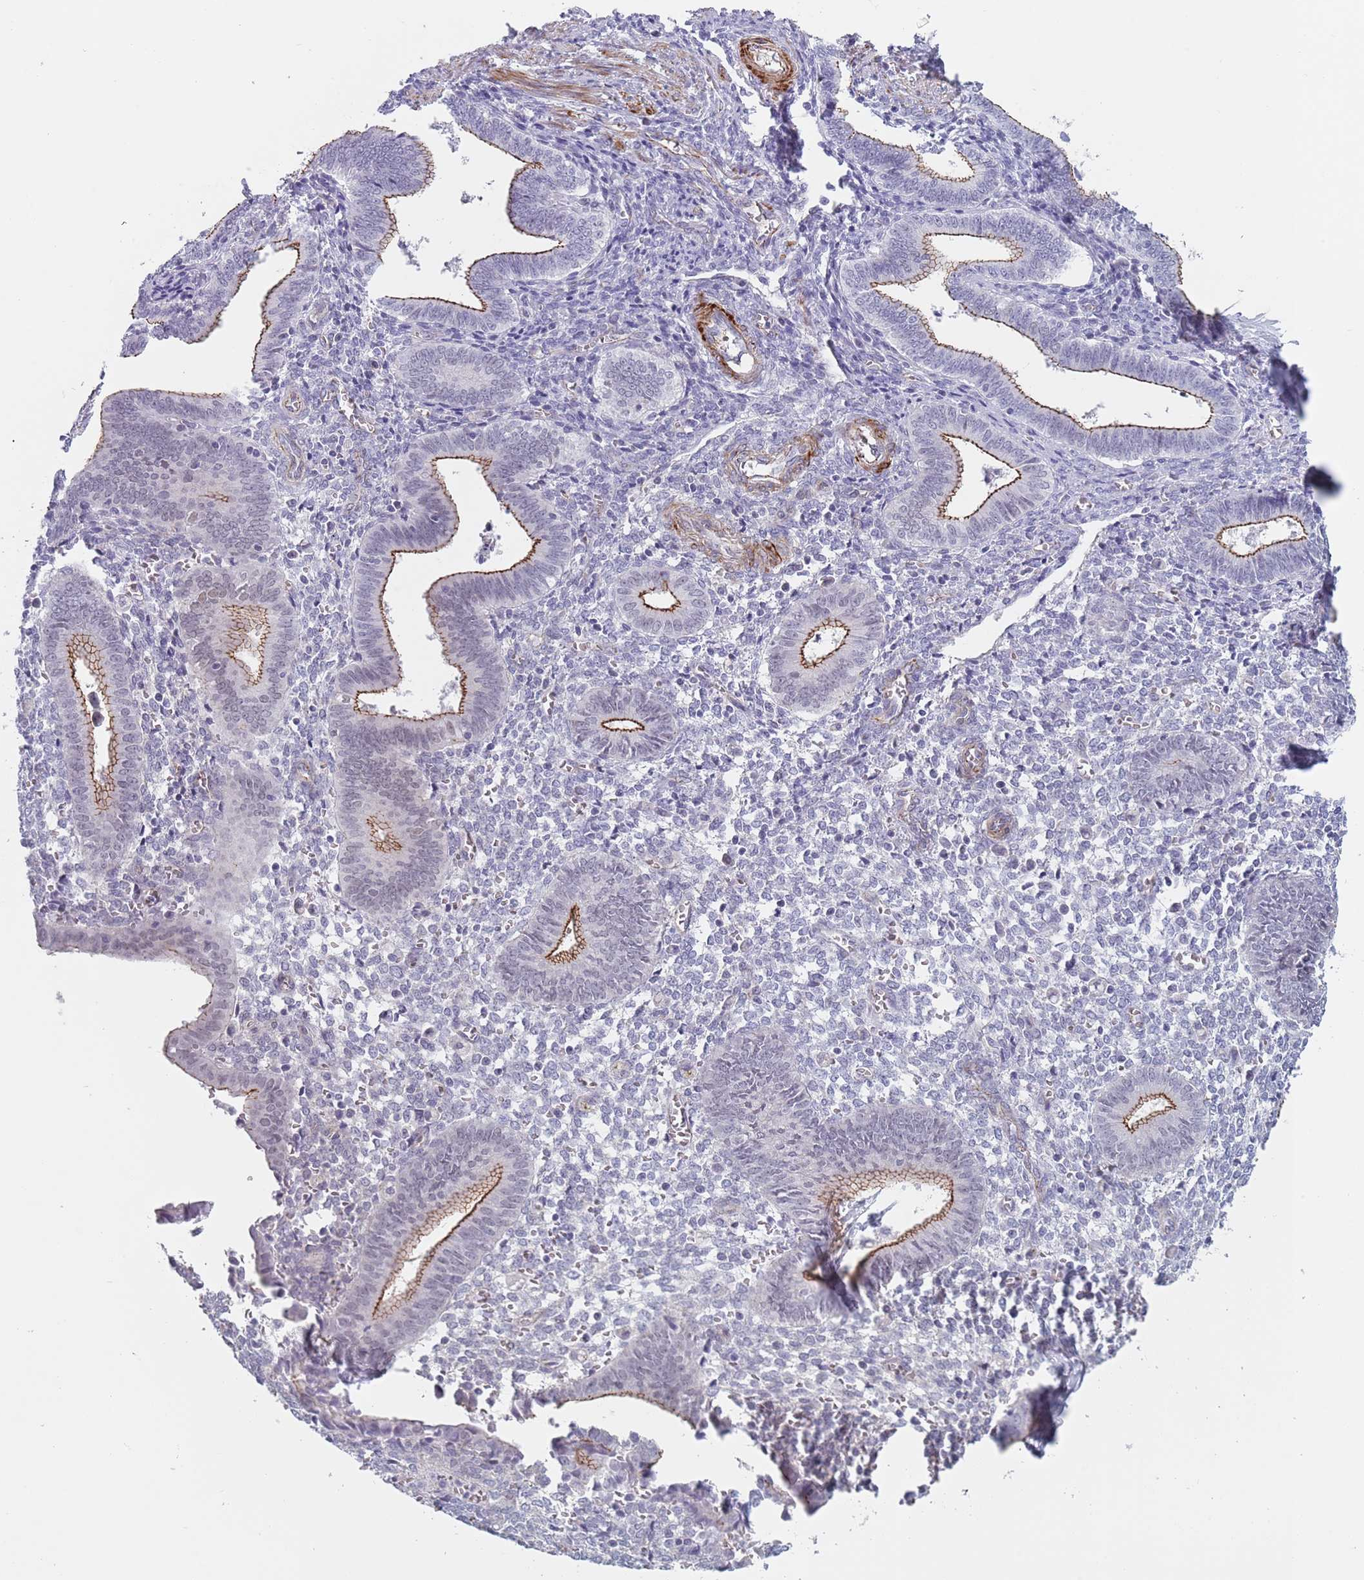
{"staining": {"intensity": "weak", "quantity": "<25%", "location": "nuclear"}, "tissue": "endometrium", "cell_type": "Cells in endometrial stroma", "image_type": "normal", "snomed": [{"axis": "morphology", "description": "Normal tissue, NOS"}, {"axis": "topography", "description": "Other"}, {"axis": "topography", "description": "Endometrium"}], "caption": "The photomicrograph demonstrates no significant expression in cells in endometrial stroma of endometrium.", "gene": "OR5A2", "patient": {"sex": "female", "age": 44}}